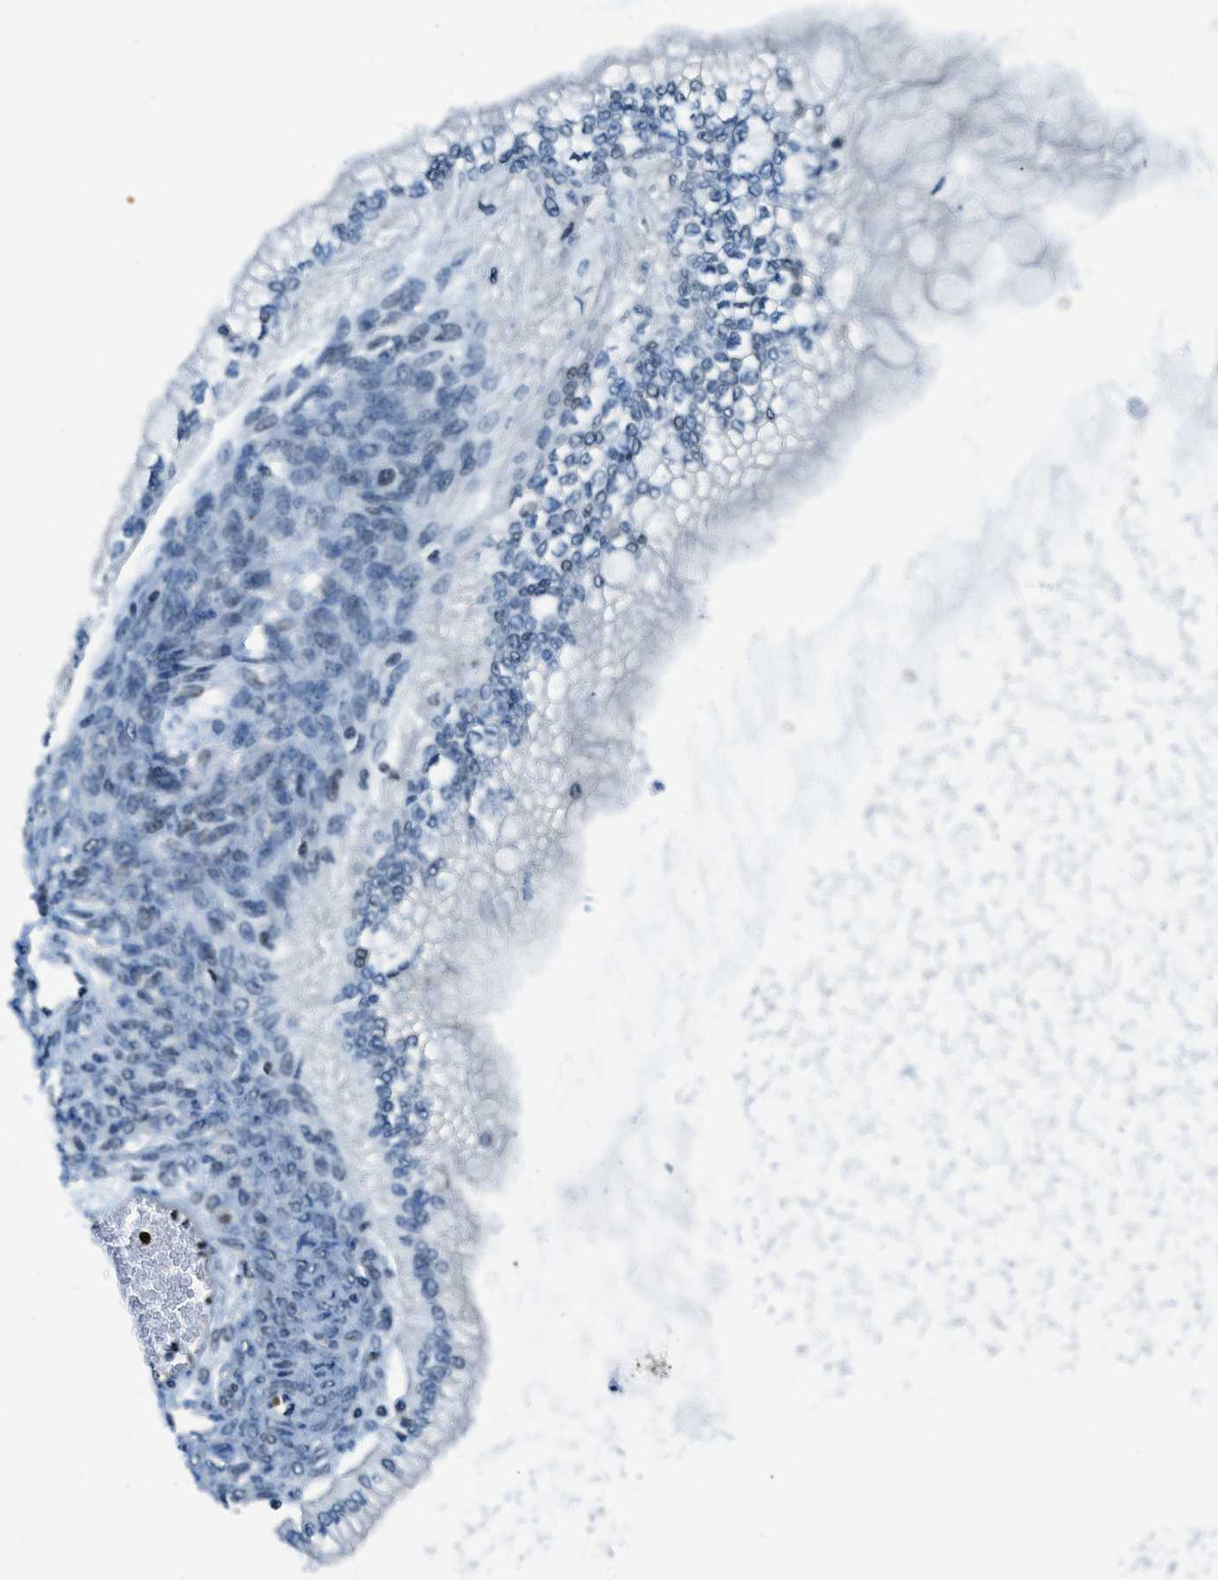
{"staining": {"intensity": "negative", "quantity": "none", "location": "none"}, "tissue": "ovarian cancer", "cell_type": "Tumor cells", "image_type": "cancer", "snomed": [{"axis": "morphology", "description": "Cystadenocarcinoma, mucinous, NOS"}, {"axis": "topography", "description": "Ovary"}], "caption": "Tumor cells show no significant expression in mucinous cystadenocarcinoma (ovarian).", "gene": "OGFR", "patient": {"sex": "female", "age": 57}}